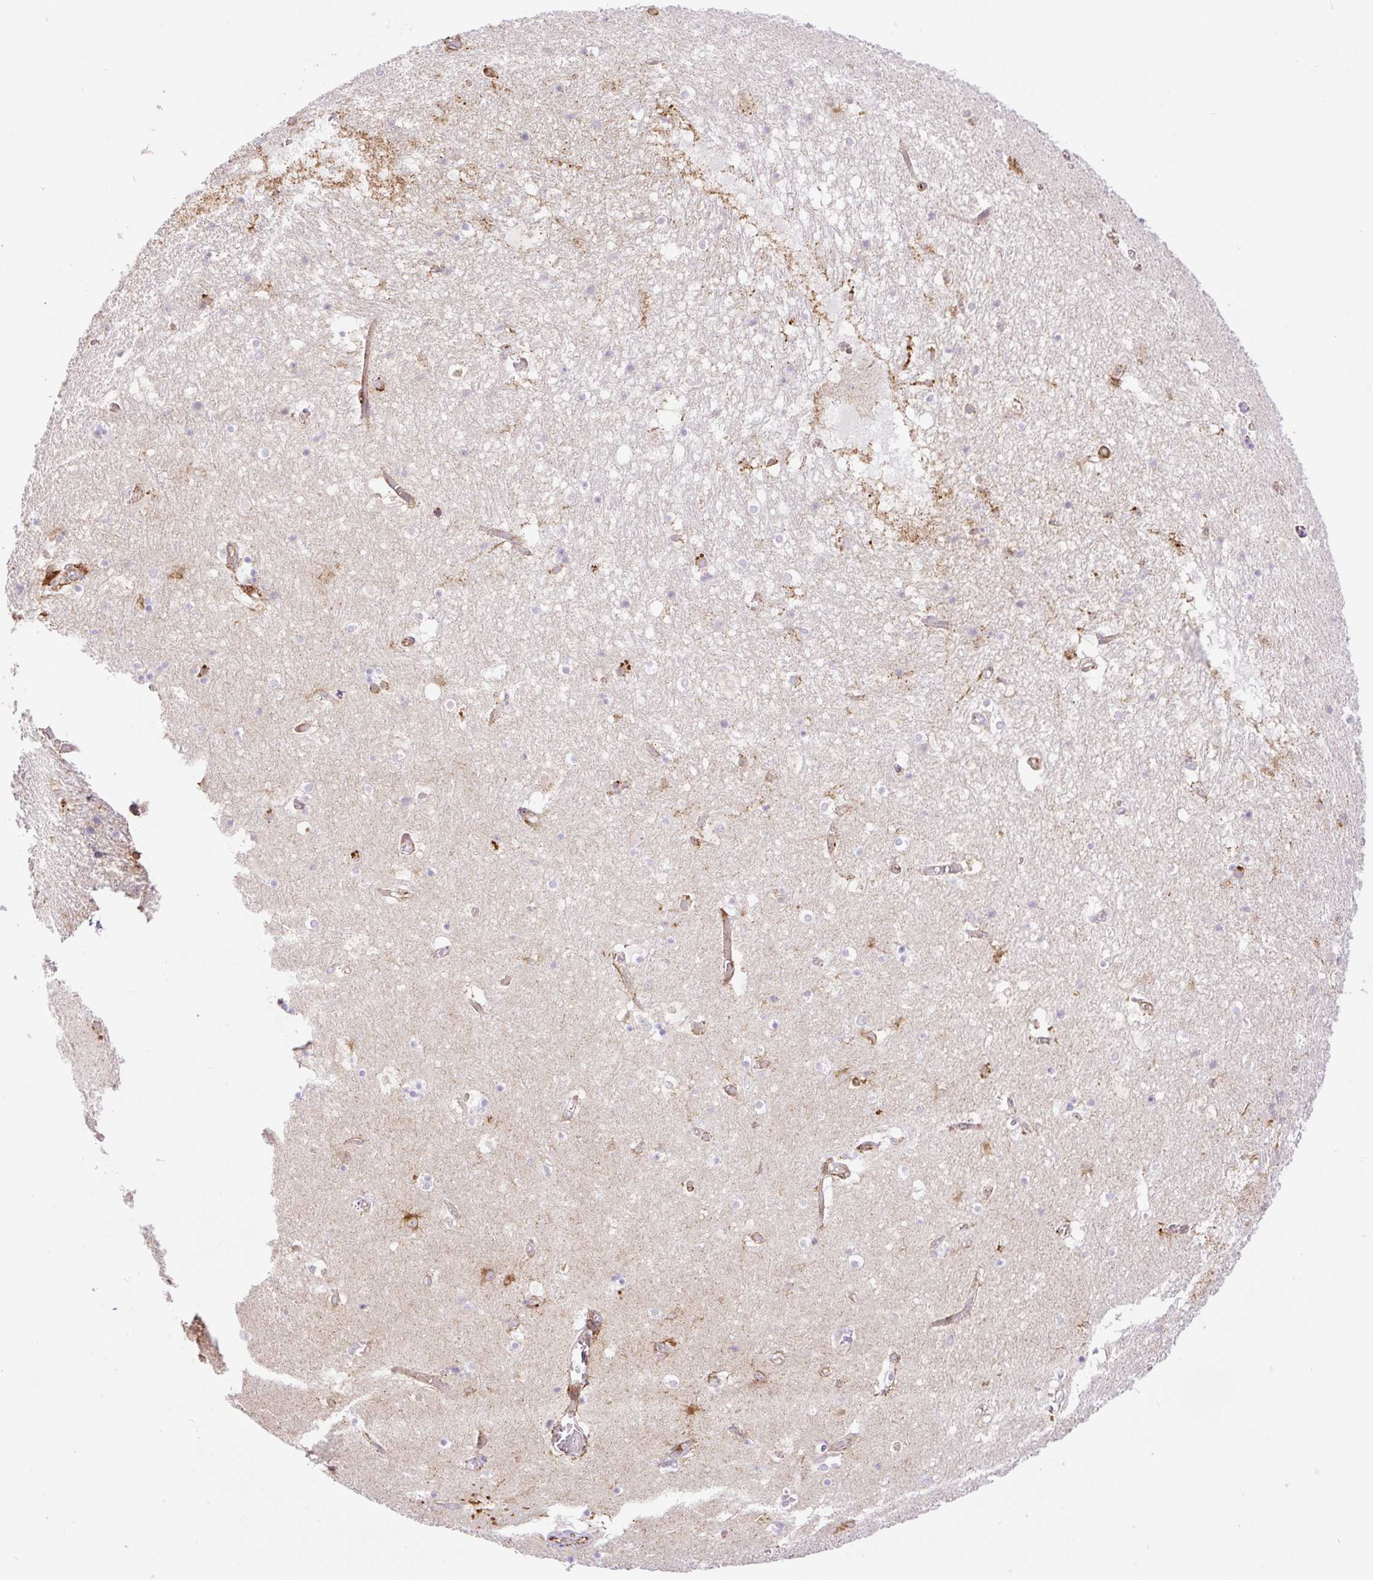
{"staining": {"intensity": "negative", "quantity": "none", "location": "none"}, "tissue": "hippocampus", "cell_type": "Glial cells", "image_type": "normal", "snomed": [{"axis": "morphology", "description": "Normal tissue, NOS"}, {"axis": "topography", "description": "Hippocampus"}], "caption": "Immunohistochemical staining of unremarkable hippocampus reveals no significant expression in glial cells.", "gene": "RAB30", "patient": {"sex": "female", "age": 52}}